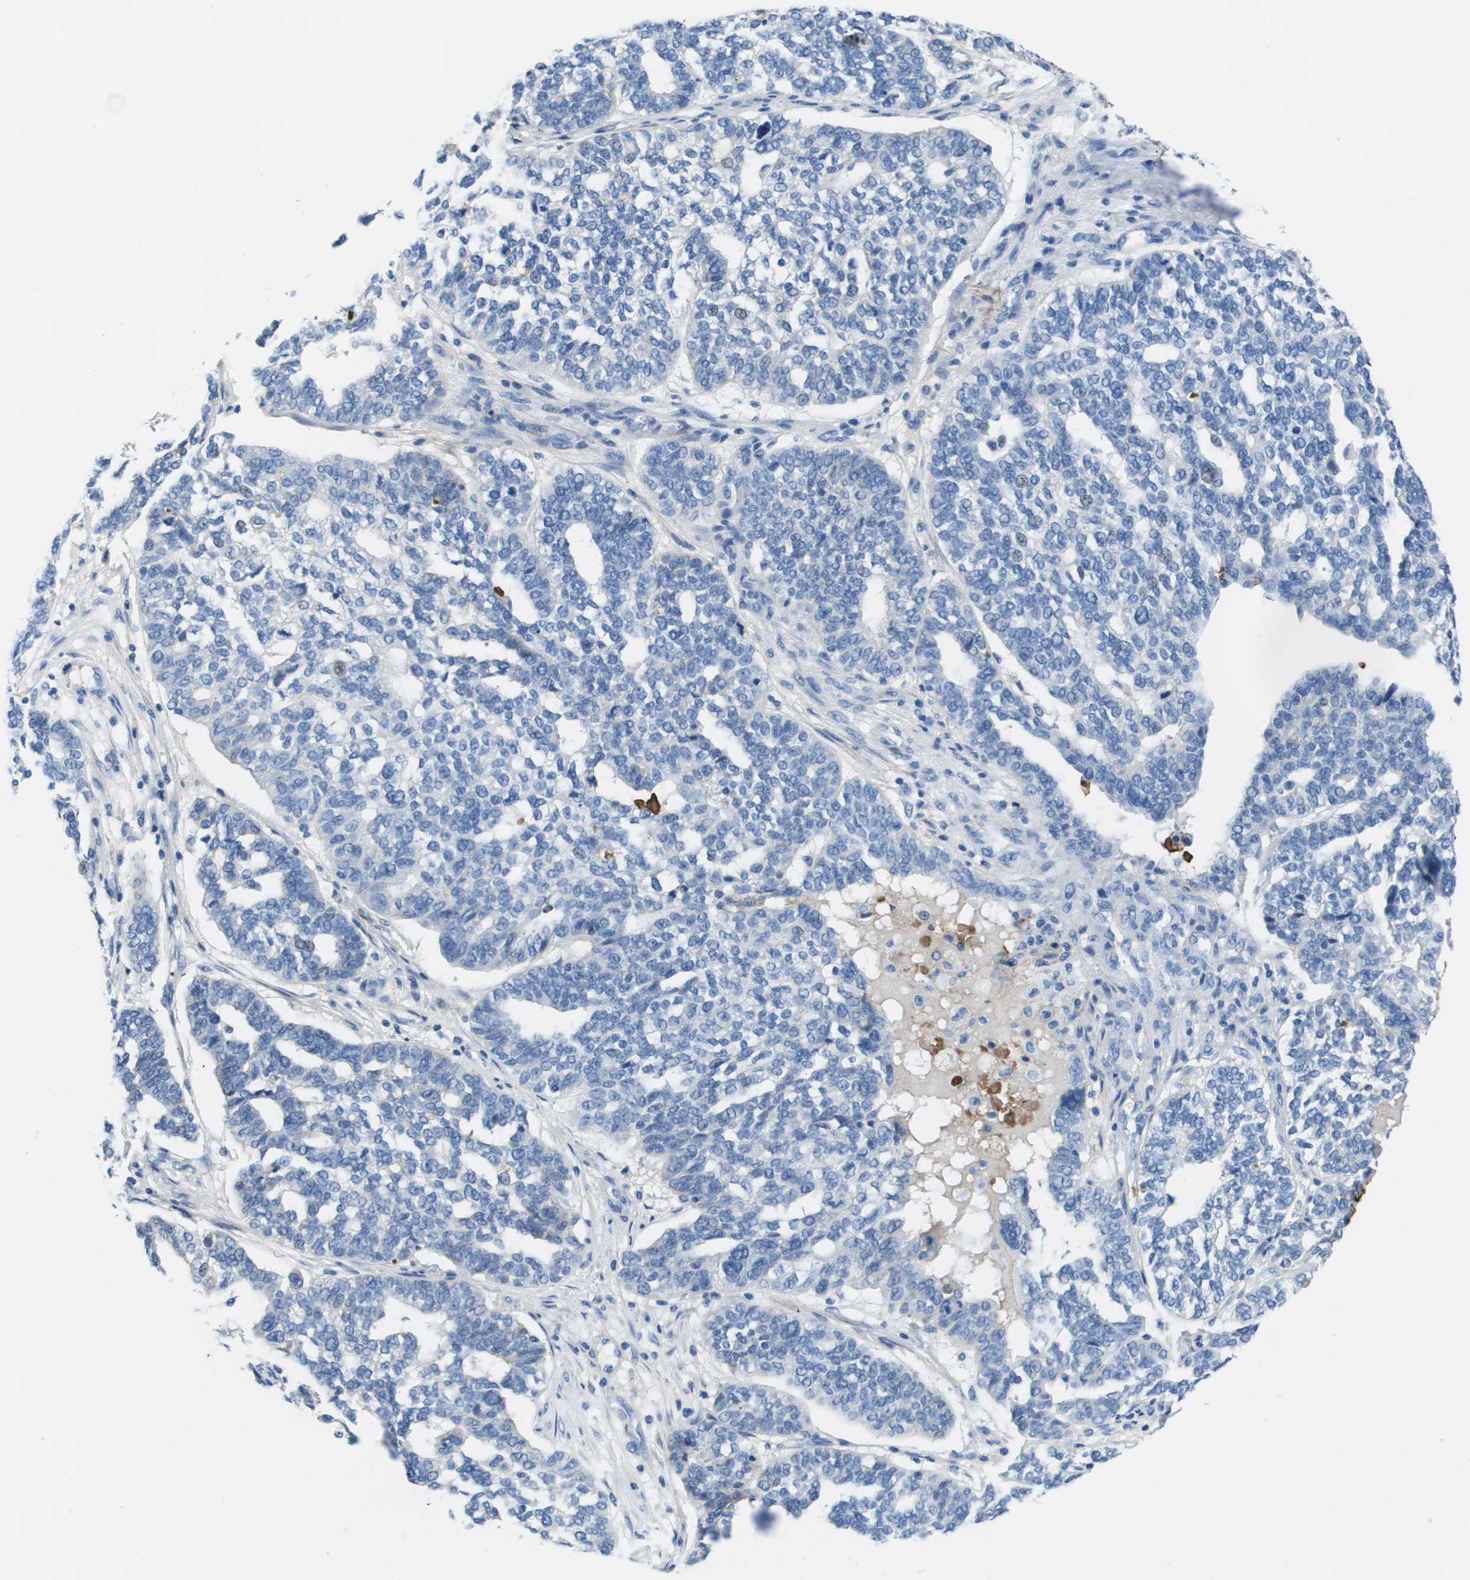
{"staining": {"intensity": "negative", "quantity": "none", "location": "none"}, "tissue": "ovarian cancer", "cell_type": "Tumor cells", "image_type": "cancer", "snomed": [{"axis": "morphology", "description": "Cystadenocarcinoma, serous, NOS"}, {"axis": "topography", "description": "Ovary"}], "caption": "A histopathology image of serous cystadenocarcinoma (ovarian) stained for a protein reveals no brown staining in tumor cells.", "gene": "VTN", "patient": {"sex": "female", "age": 59}}